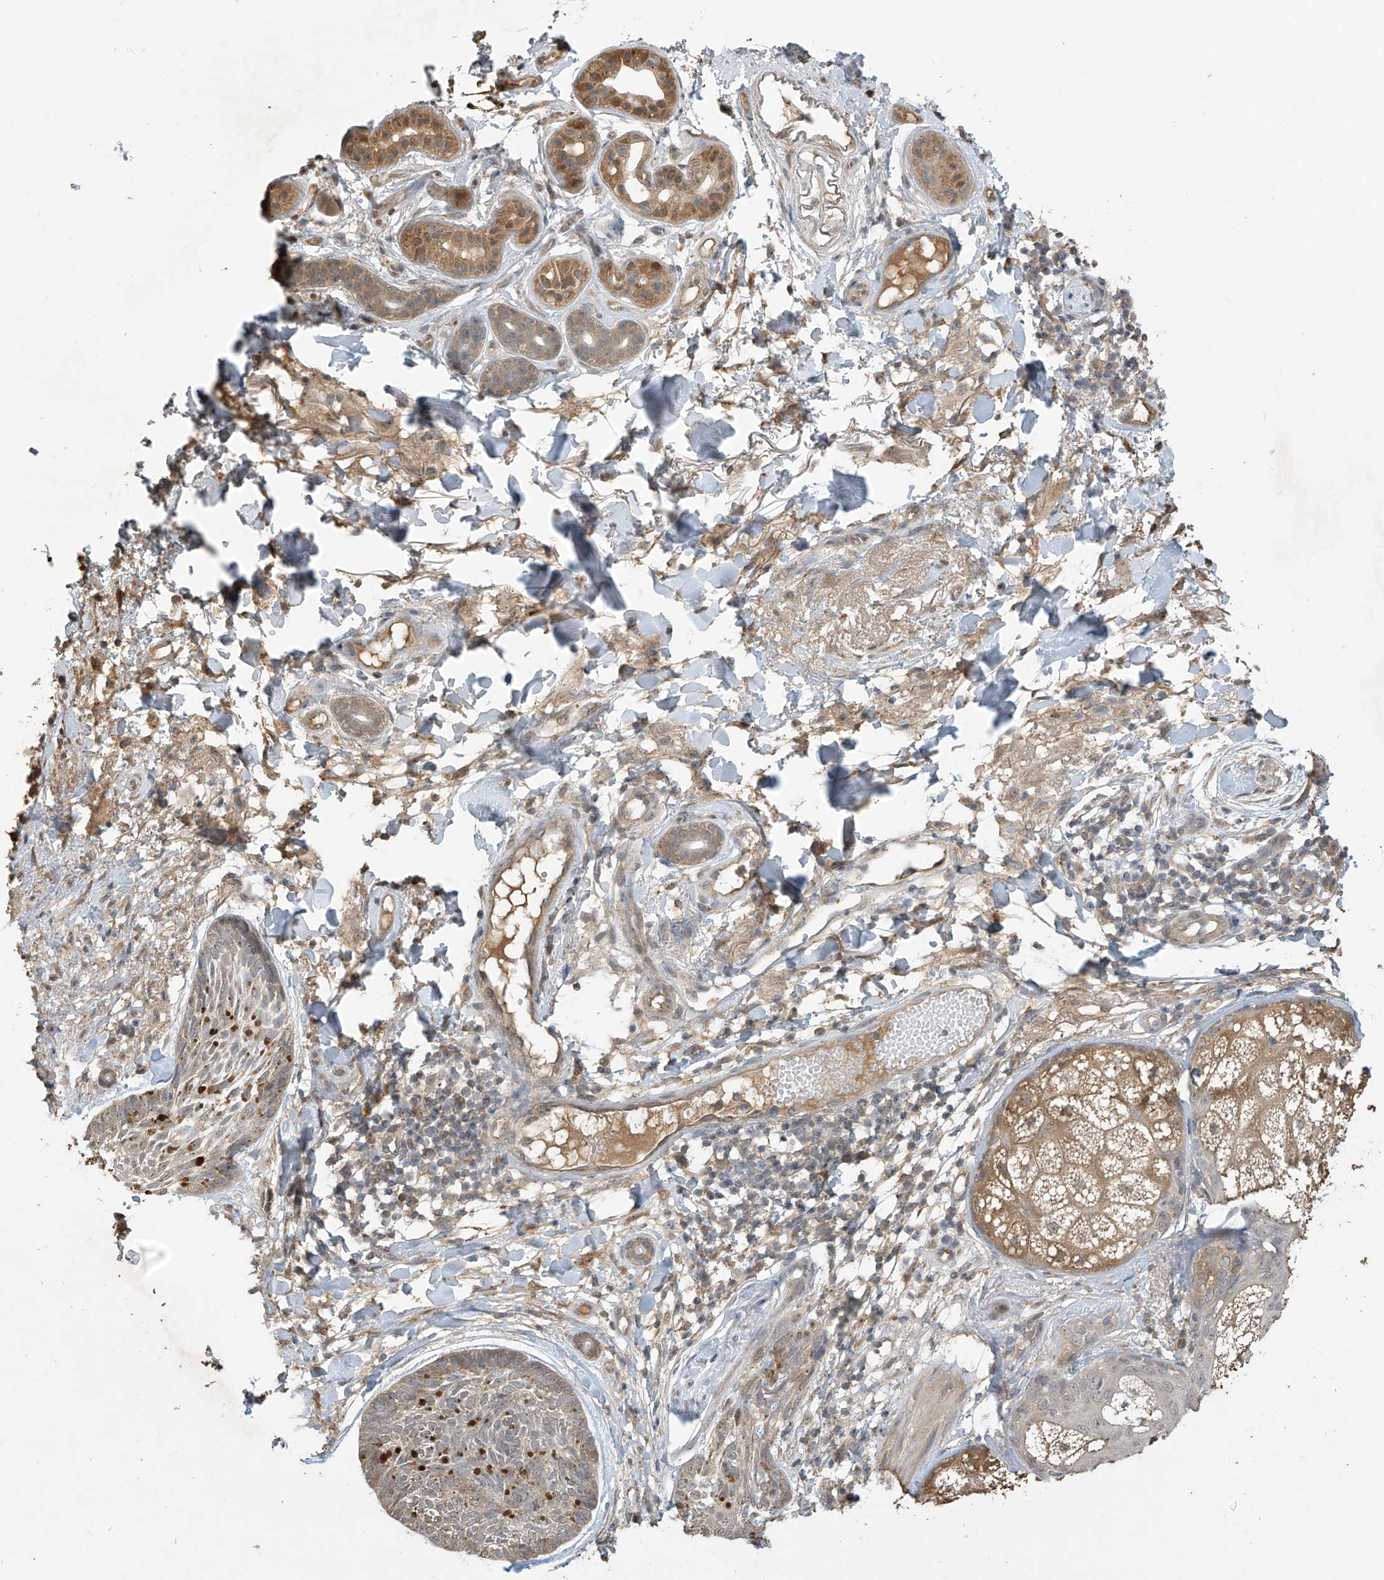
{"staining": {"intensity": "moderate", "quantity": "<25%", "location": "cytoplasmic/membranous"}, "tissue": "skin cancer", "cell_type": "Tumor cells", "image_type": "cancer", "snomed": [{"axis": "morphology", "description": "Basal cell carcinoma"}, {"axis": "topography", "description": "Skin"}], "caption": "Immunohistochemical staining of human basal cell carcinoma (skin) exhibits moderate cytoplasmic/membranous protein expression in approximately <25% of tumor cells.", "gene": "SLFN14", "patient": {"sex": "male", "age": 85}}